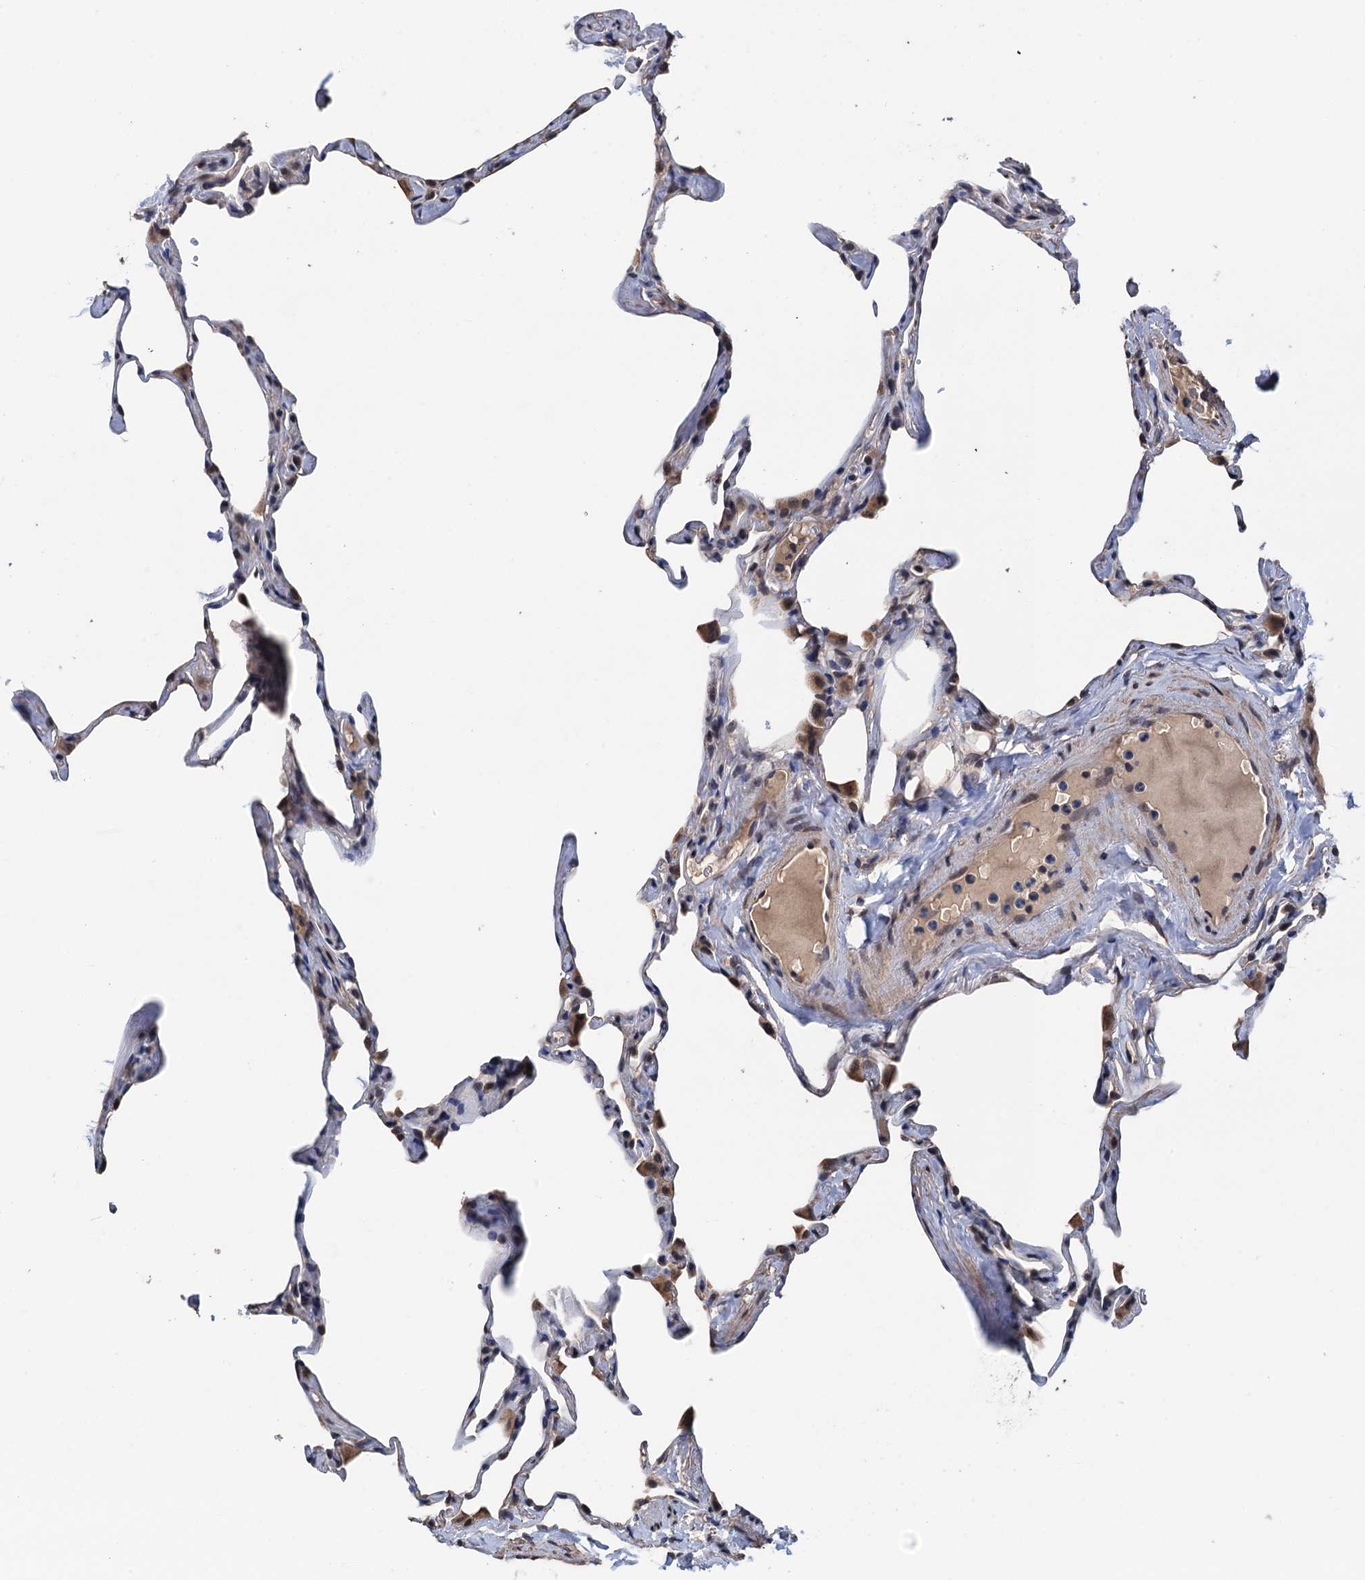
{"staining": {"intensity": "moderate", "quantity": "<25%", "location": "cytoplasmic/membranous,nuclear"}, "tissue": "lung", "cell_type": "Alveolar cells", "image_type": "normal", "snomed": [{"axis": "morphology", "description": "Normal tissue, NOS"}, {"axis": "topography", "description": "Lung"}], "caption": "IHC (DAB) staining of normal lung demonstrates moderate cytoplasmic/membranous,nuclear protein positivity in about <25% of alveolar cells.", "gene": "ART5", "patient": {"sex": "male", "age": 65}}